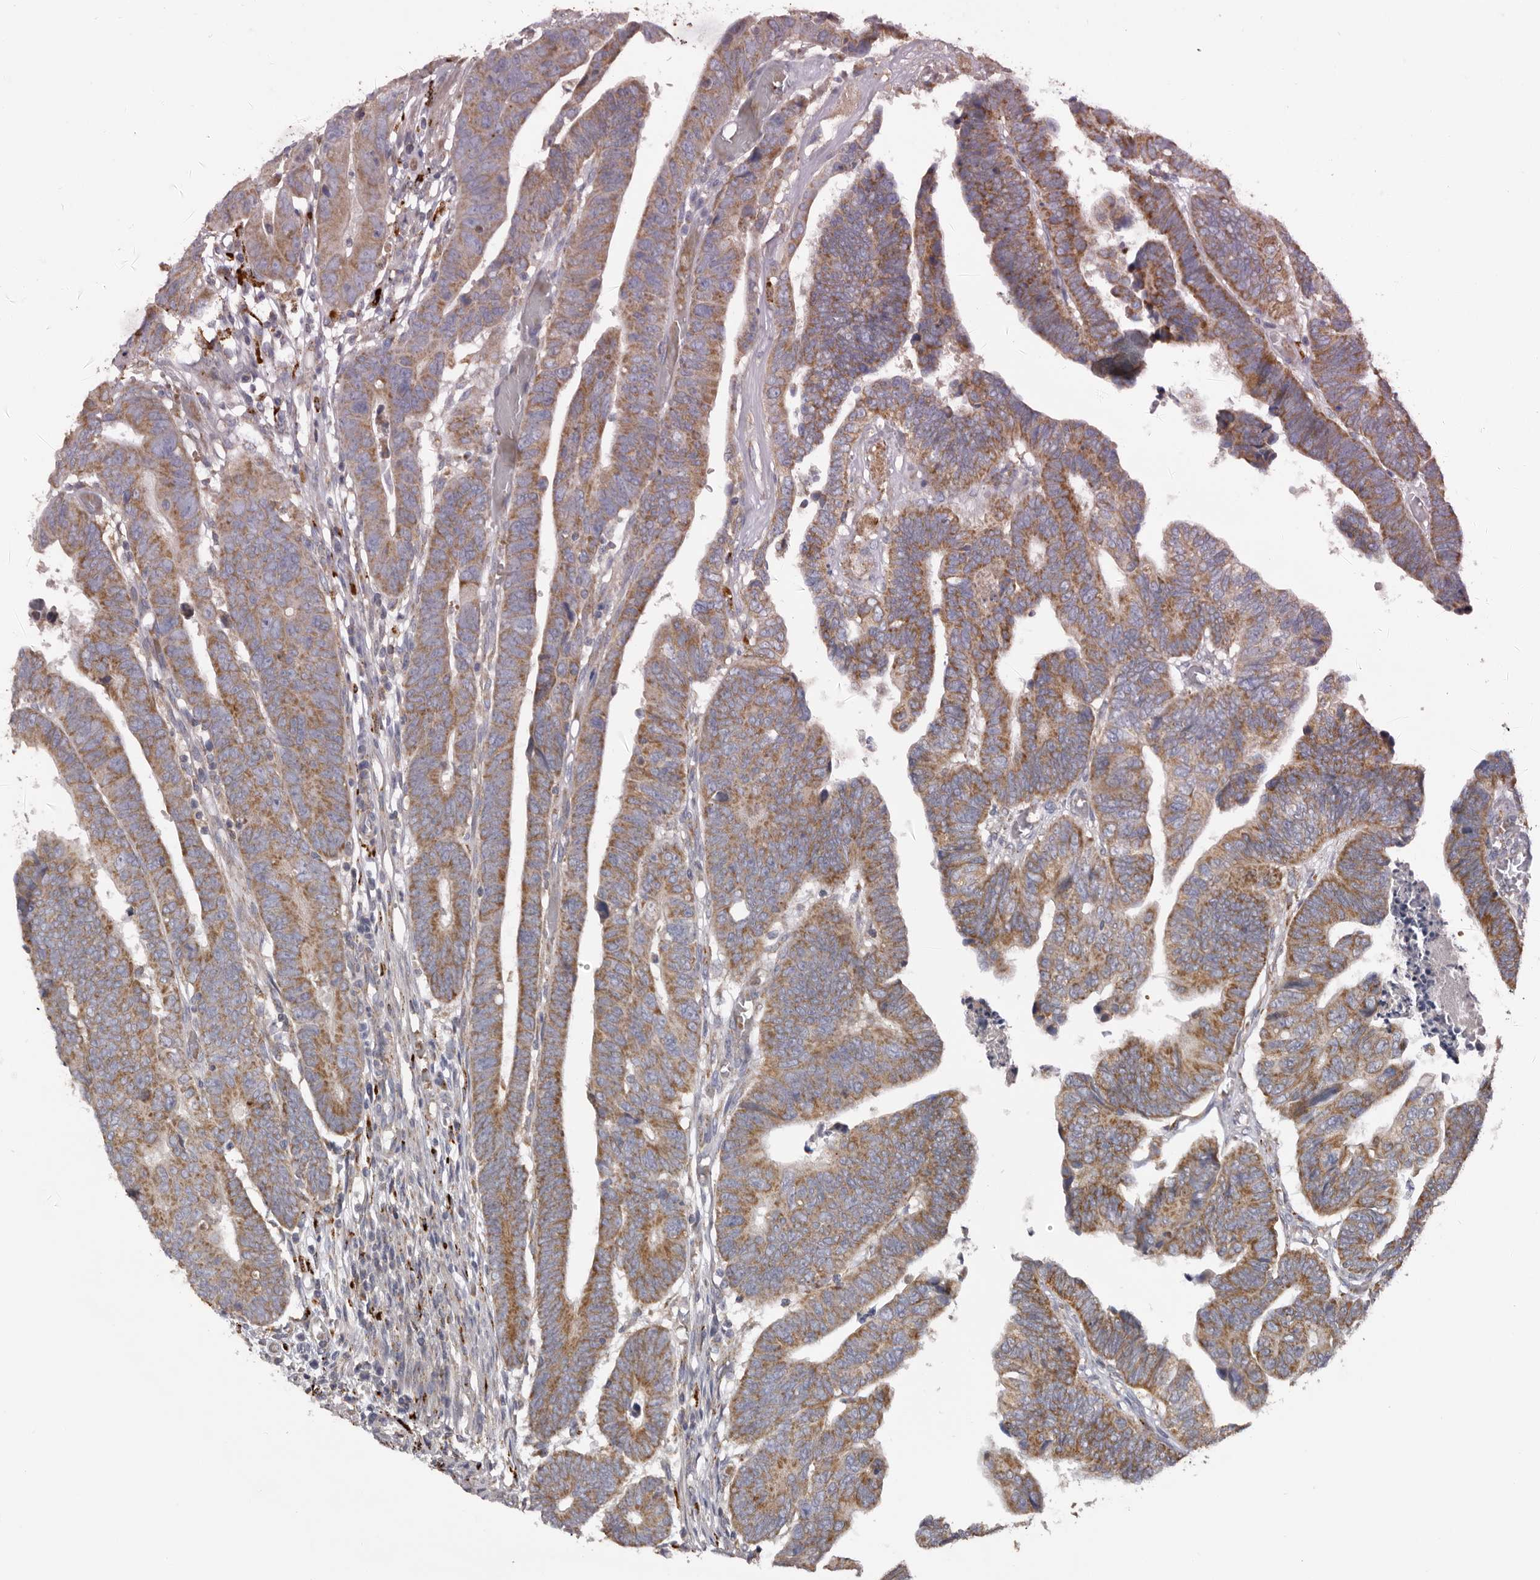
{"staining": {"intensity": "moderate", "quantity": ">75%", "location": "cytoplasmic/membranous"}, "tissue": "colorectal cancer", "cell_type": "Tumor cells", "image_type": "cancer", "snomed": [{"axis": "morphology", "description": "Adenocarcinoma, NOS"}, {"axis": "topography", "description": "Rectum"}], "caption": "Immunohistochemical staining of human colorectal cancer demonstrates medium levels of moderate cytoplasmic/membranous protein positivity in approximately >75% of tumor cells.", "gene": "MECR", "patient": {"sex": "female", "age": 65}}